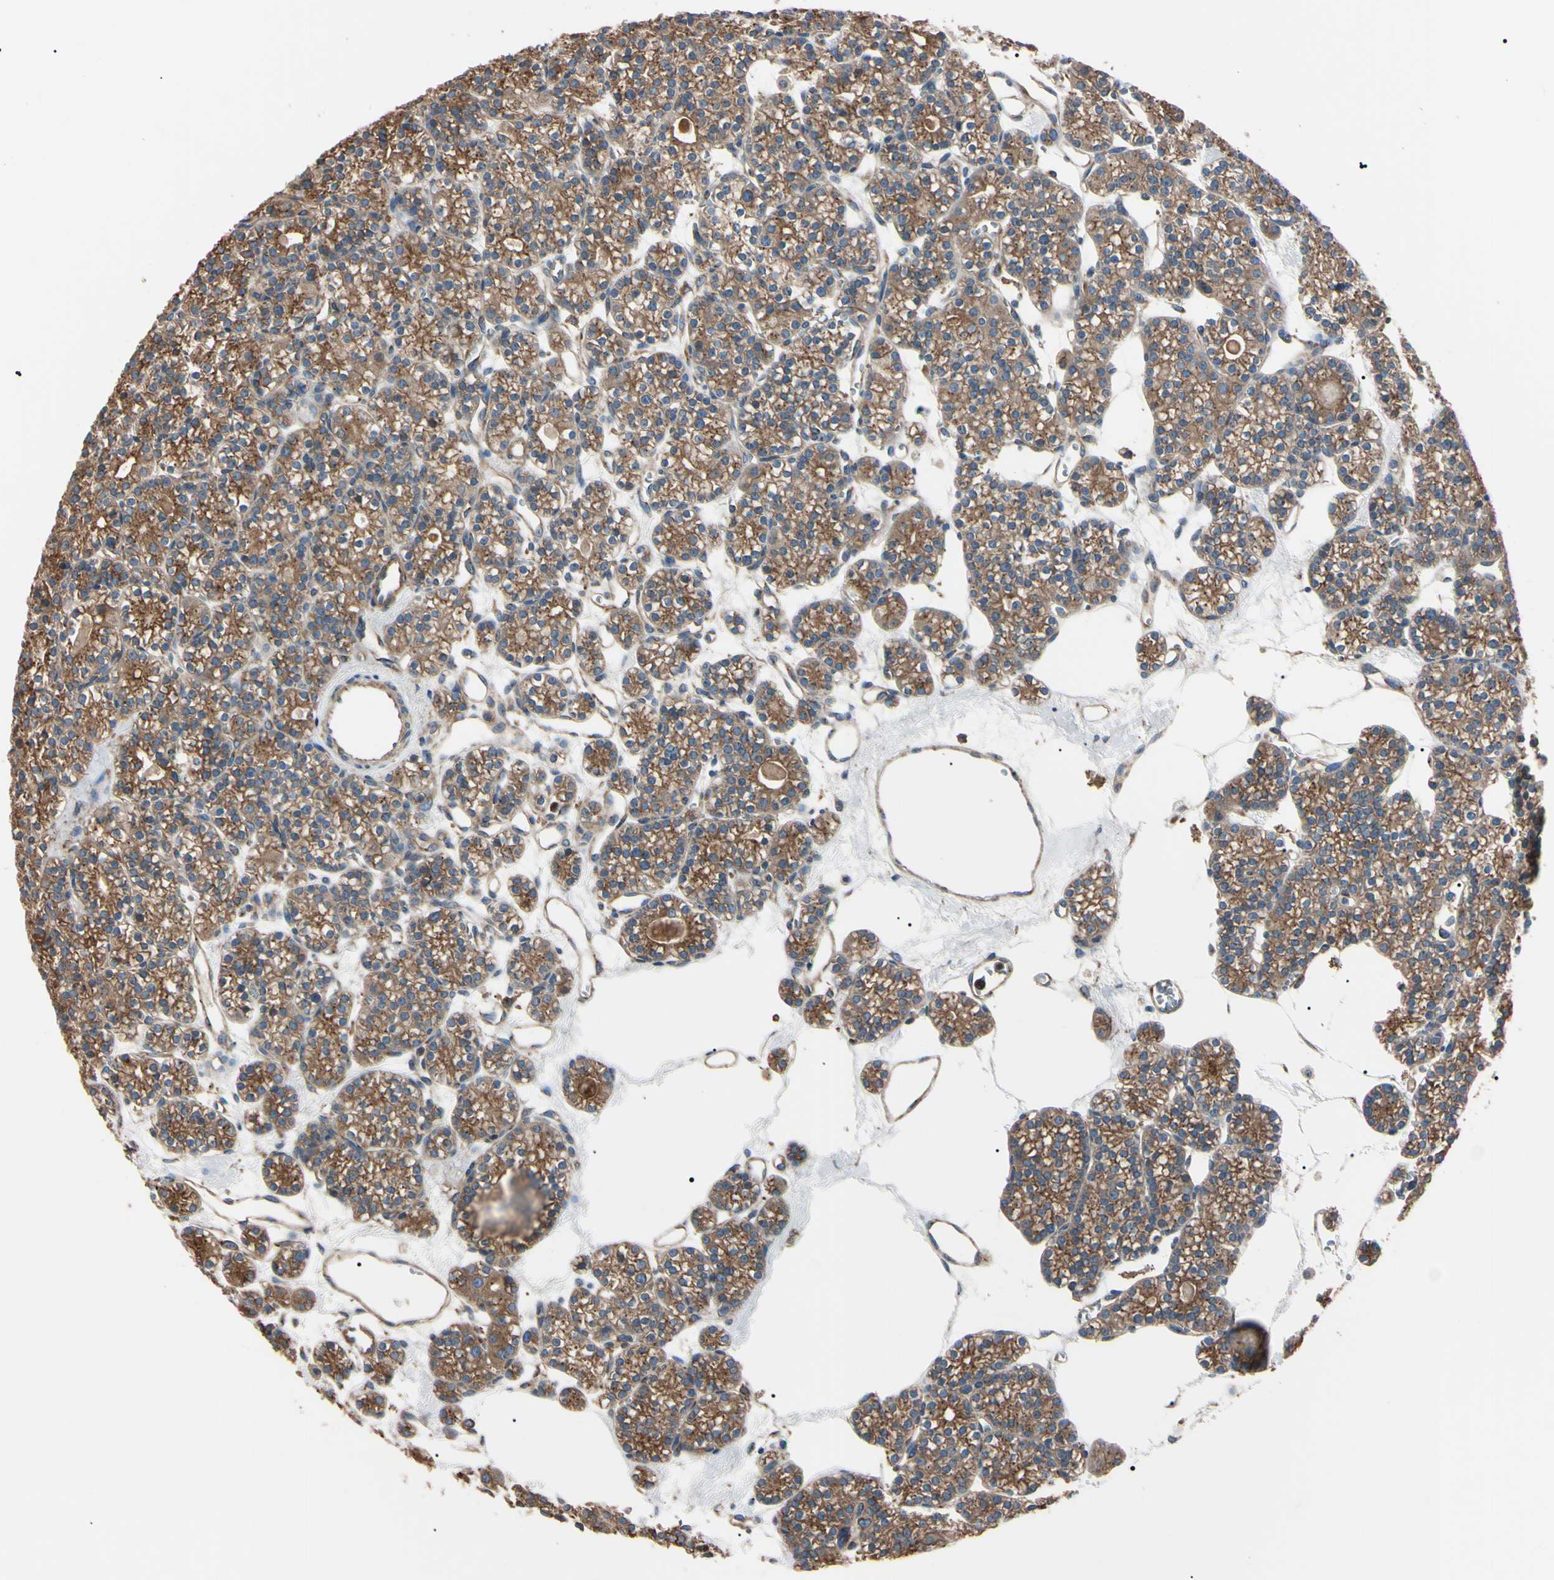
{"staining": {"intensity": "moderate", "quantity": ">75%", "location": "cytoplasmic/membranous"}, "tissue": "parathyroid gland", "cell_type": "Glandular cells", "image_type": "normal", "snomed": [{"axis": "morphology", "description": "Normal tissue, NOS"}, {"axis": "topography", "description": "Parathyroid gland"}], "caption": "Moderate cytoplasmic/membranous positivity for a protein is appreciated in about >75% of glandular cells of unremarkable parathyroid gland using immunohistochemistry.", "gene": "PRKACA", "patient": {"sex": "female", "age": 64}}